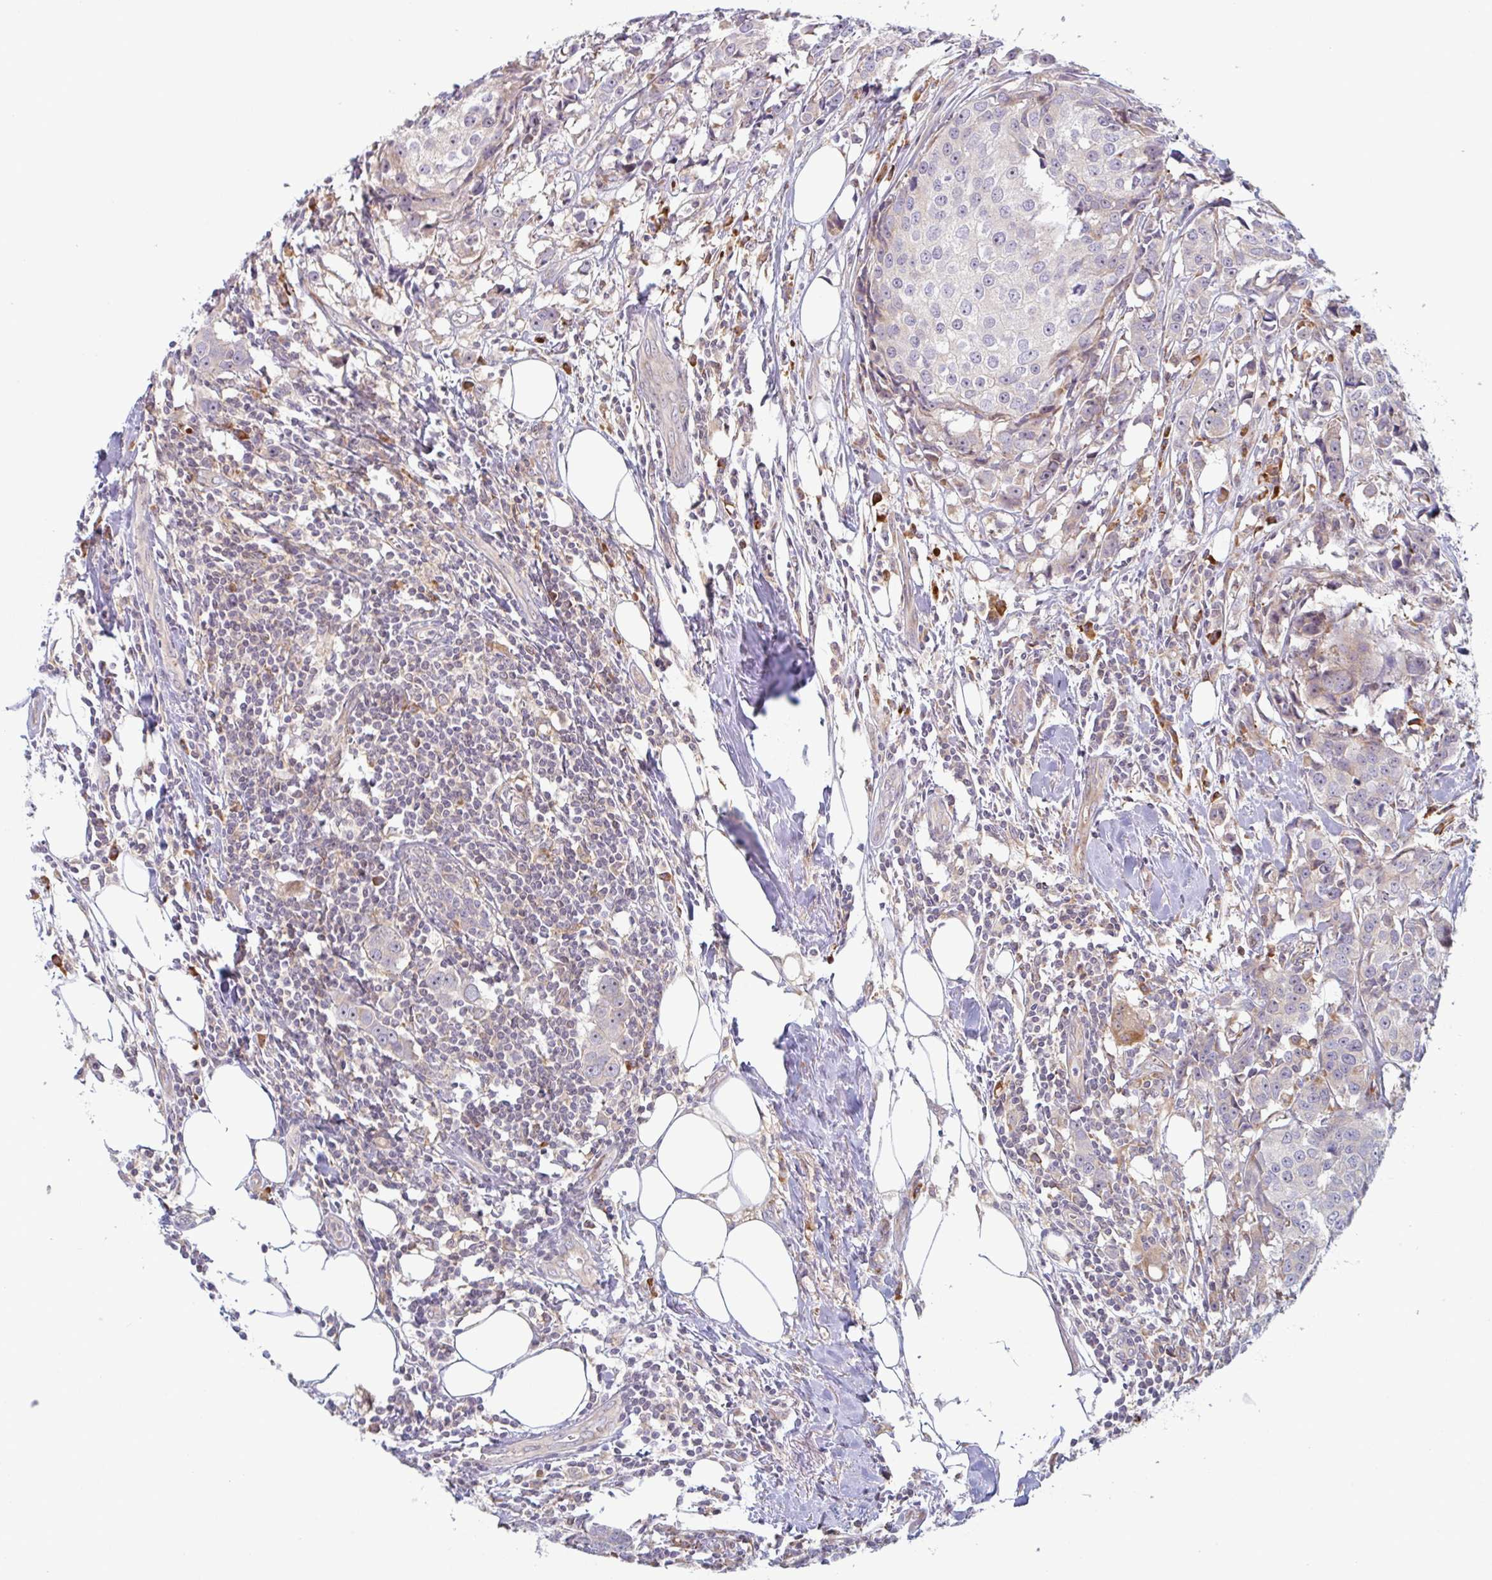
{"staining": {"intensity": "negative", "quantity": "none", "location": "none"}, "tissue": "breast cancer", "cell_type": "Tumor cells", "image_type": "cancer", "snomed": [{"axis": "morphology", "description": "Duct carcinoma"}, {"axis": "topography", "description": "Breast"}], "caption": "This is a histopathology image of immunohistochemistry (IHC) staining of invasive ductal carcinoma (breast), which shows no expression in tumor cells. (Immunohistochemistry, brightfield microscopy, high magnification).", "gene": "RIT1", "patient": {"sex": "female", "age": 80}}